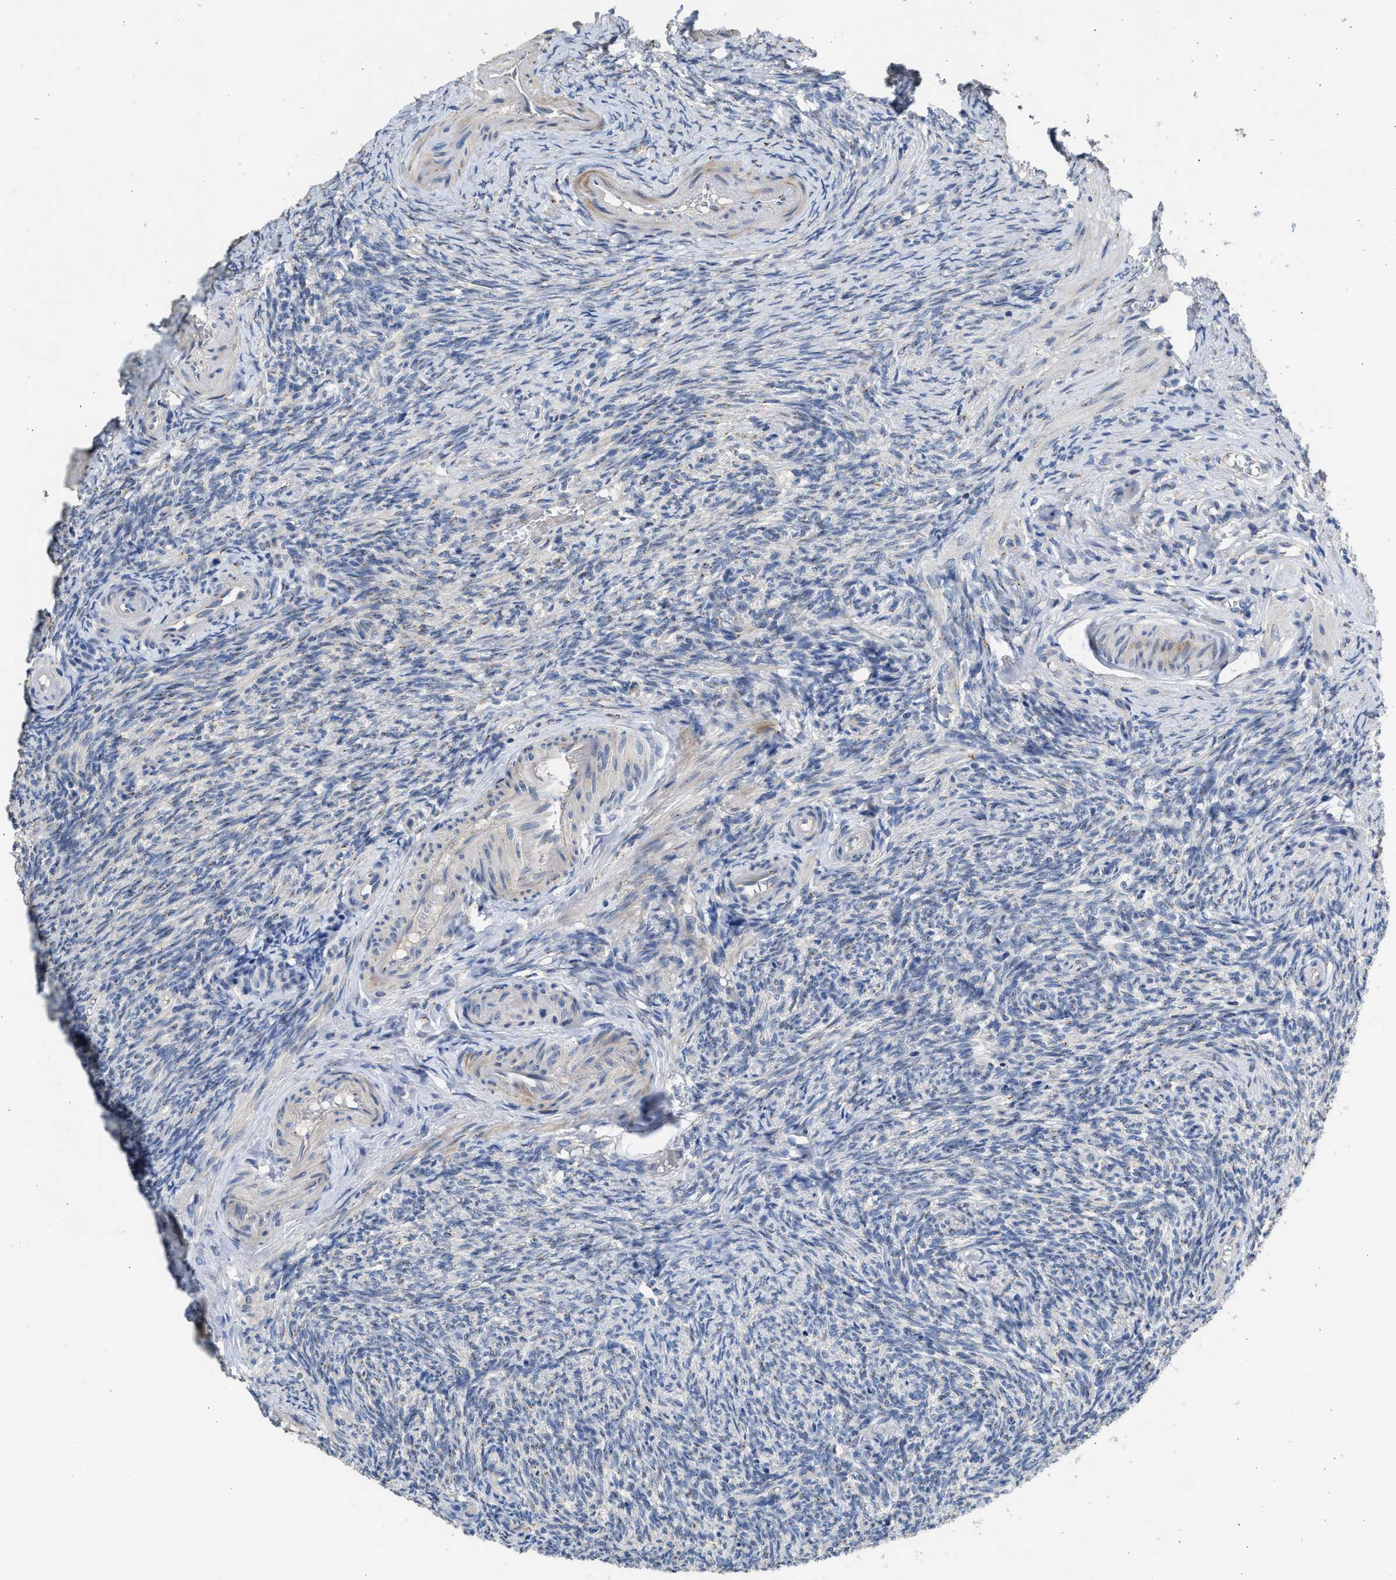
{"staining": {"intensity": "weak", "quantity": "<25%", "location": "cytoplasmic/membranous"}, "tissue": "ovary", "cell_type": "Follicle cells", "image_type": "normal", "snomed": [{"axis": "morphology", "description": "Normal tissue, NOS"}, {"axis": "topography", "description": "Ovary"}], "caption": "Benign ovary was stained to show a protein in brown. There is no significant expression in follicle cells. (Stains: DAB (3,3'-diaminobenzidine) immunohistochemistry with hematoxylin counter stain, Microscopy: brightfield microscopy at high magnification).", "gene": "IPO8", "patient": {"sex": "female", "age": 41}}